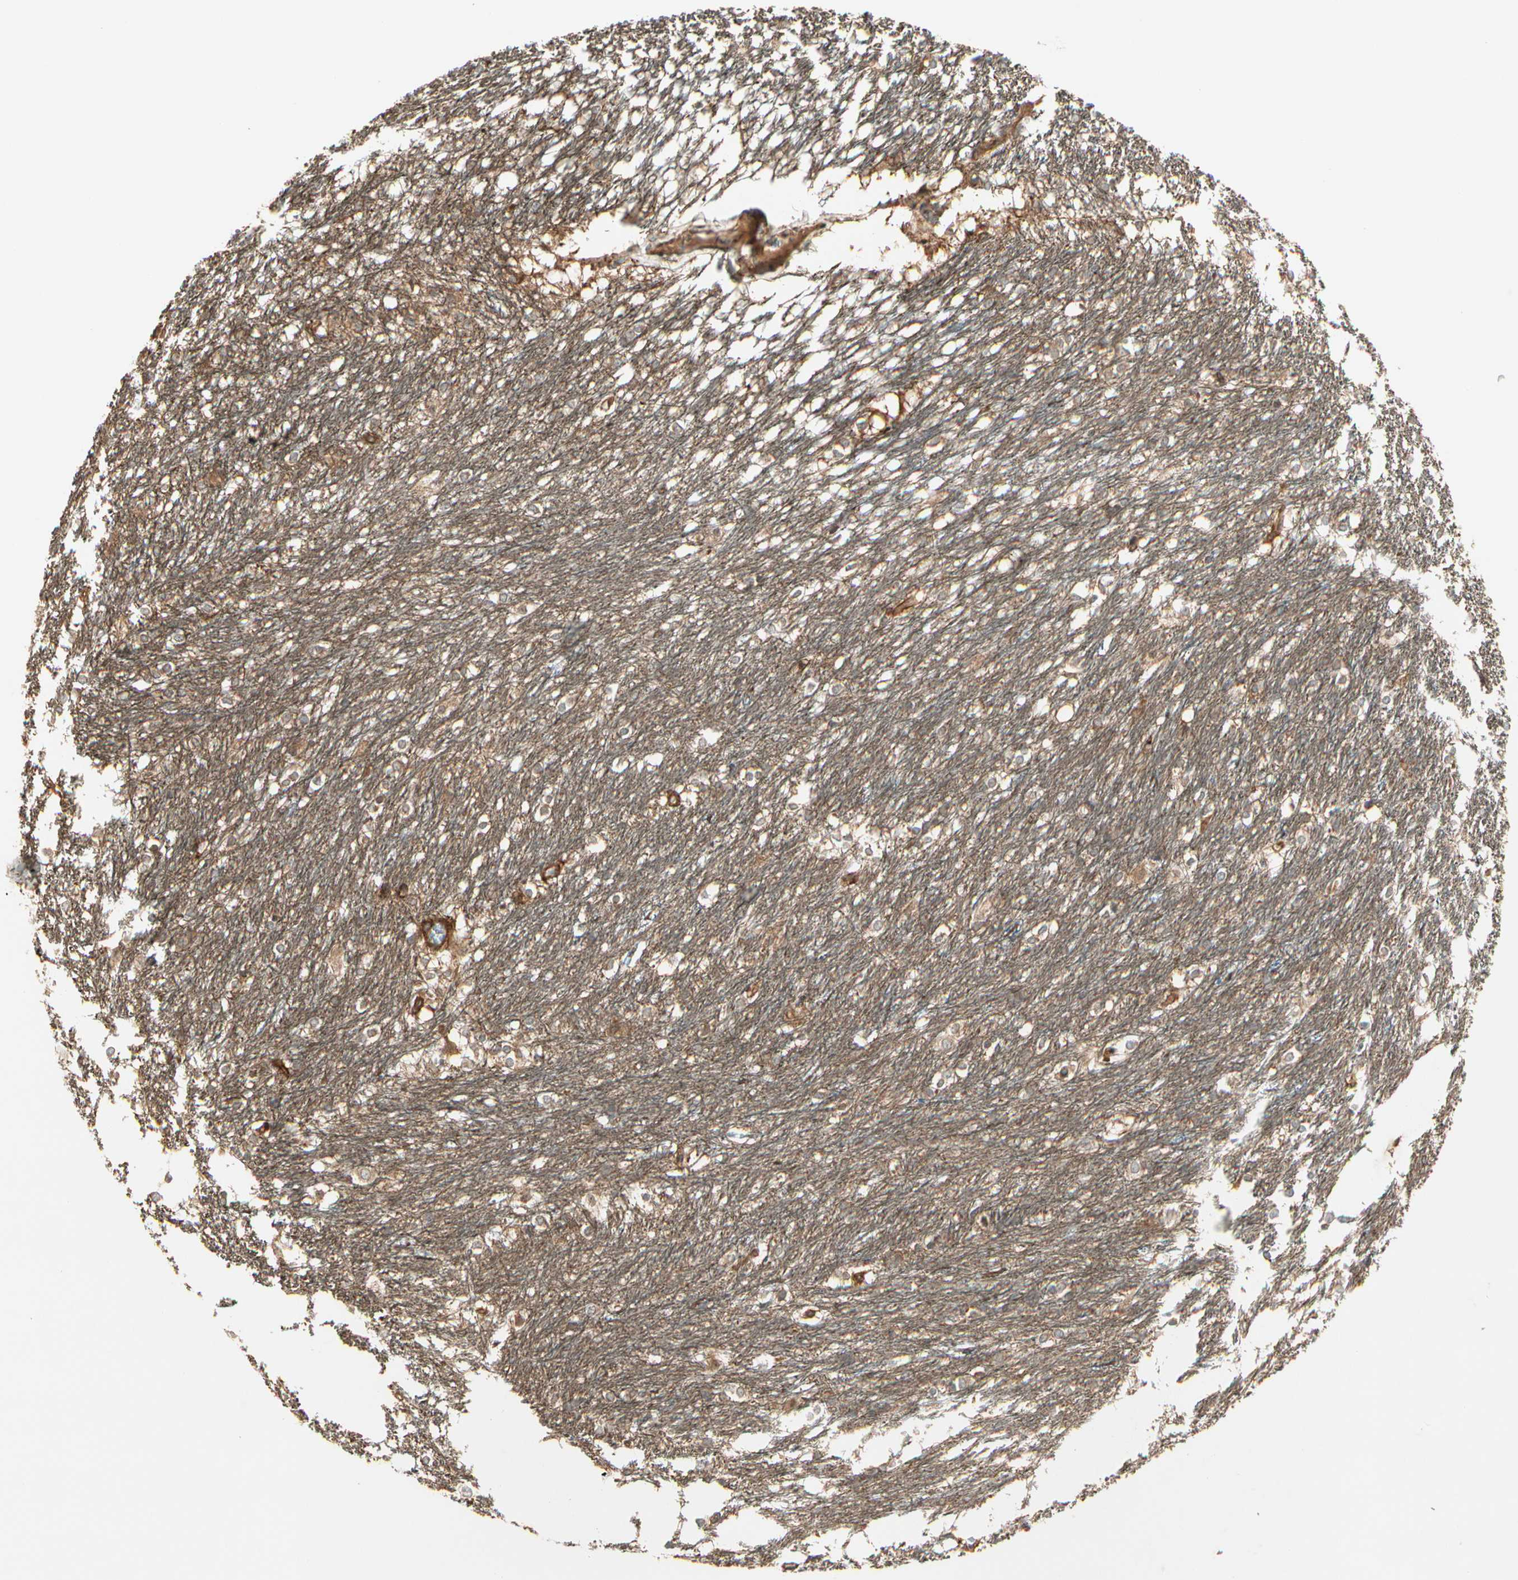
{"staining": {"intensity": "strong", "quantity": ">75%", "location": "cytoplasmic/membranous"}, "tissue": "caudate", "cell_type": "Glial cells", "image_type": "normal", "snomed": [{"axis": "morphology", "description": "Normal tissue, NOS"}, {"axis": "topography", "description": "Lateral ventricle wall"}], "caption": "Strong cytoplasmic/membranous protein staining is identified in approximately >75% of glial cells in caudate. The protein is stained brown, and the nuclei are stained in blue (DAB IHC with brightfield microscopy, high magnification).", "gene": "FKBP15", "patient": {"sex": "female", "age": 19}}